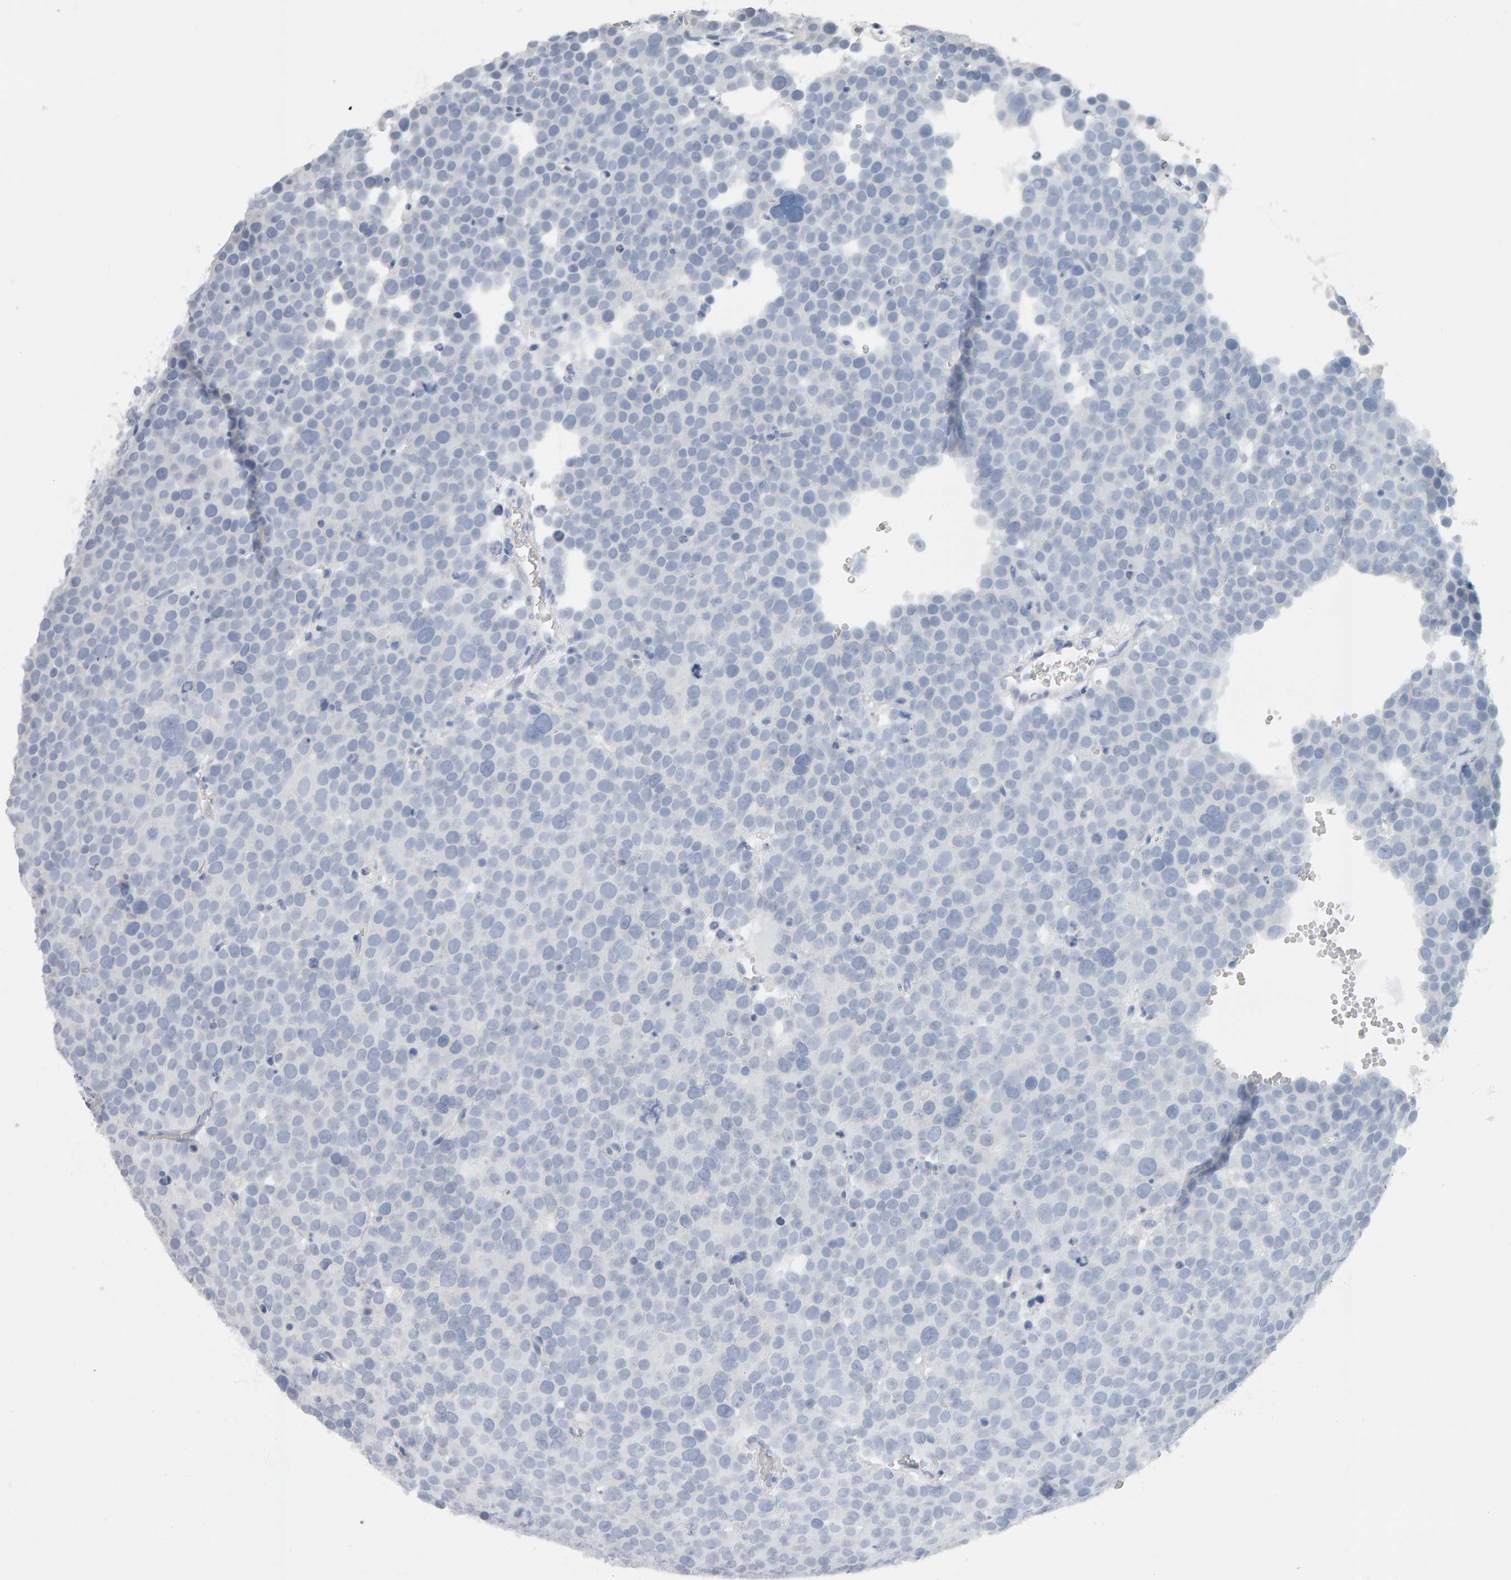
{"staining": {"intensity": "negative", "quantity": "none", "location": "none"}, "tissue": "testis cancer", "cell_type": "Tumor cells", "image_type": "cancer", "snomed": [{"axis": "morphology", "description": "Seminoma, NOS"}, {"axis": "topography", "description": "Testis"}], "caption": "Testis cancer was stained to show a protein in brown. There is no significant staining in tumor cells. (Immunohistochemistry (ihc), brightfield microscopy, high magnification).", "gene": "ADHFE1", "patient": {"sex": "male", "age": 71}}